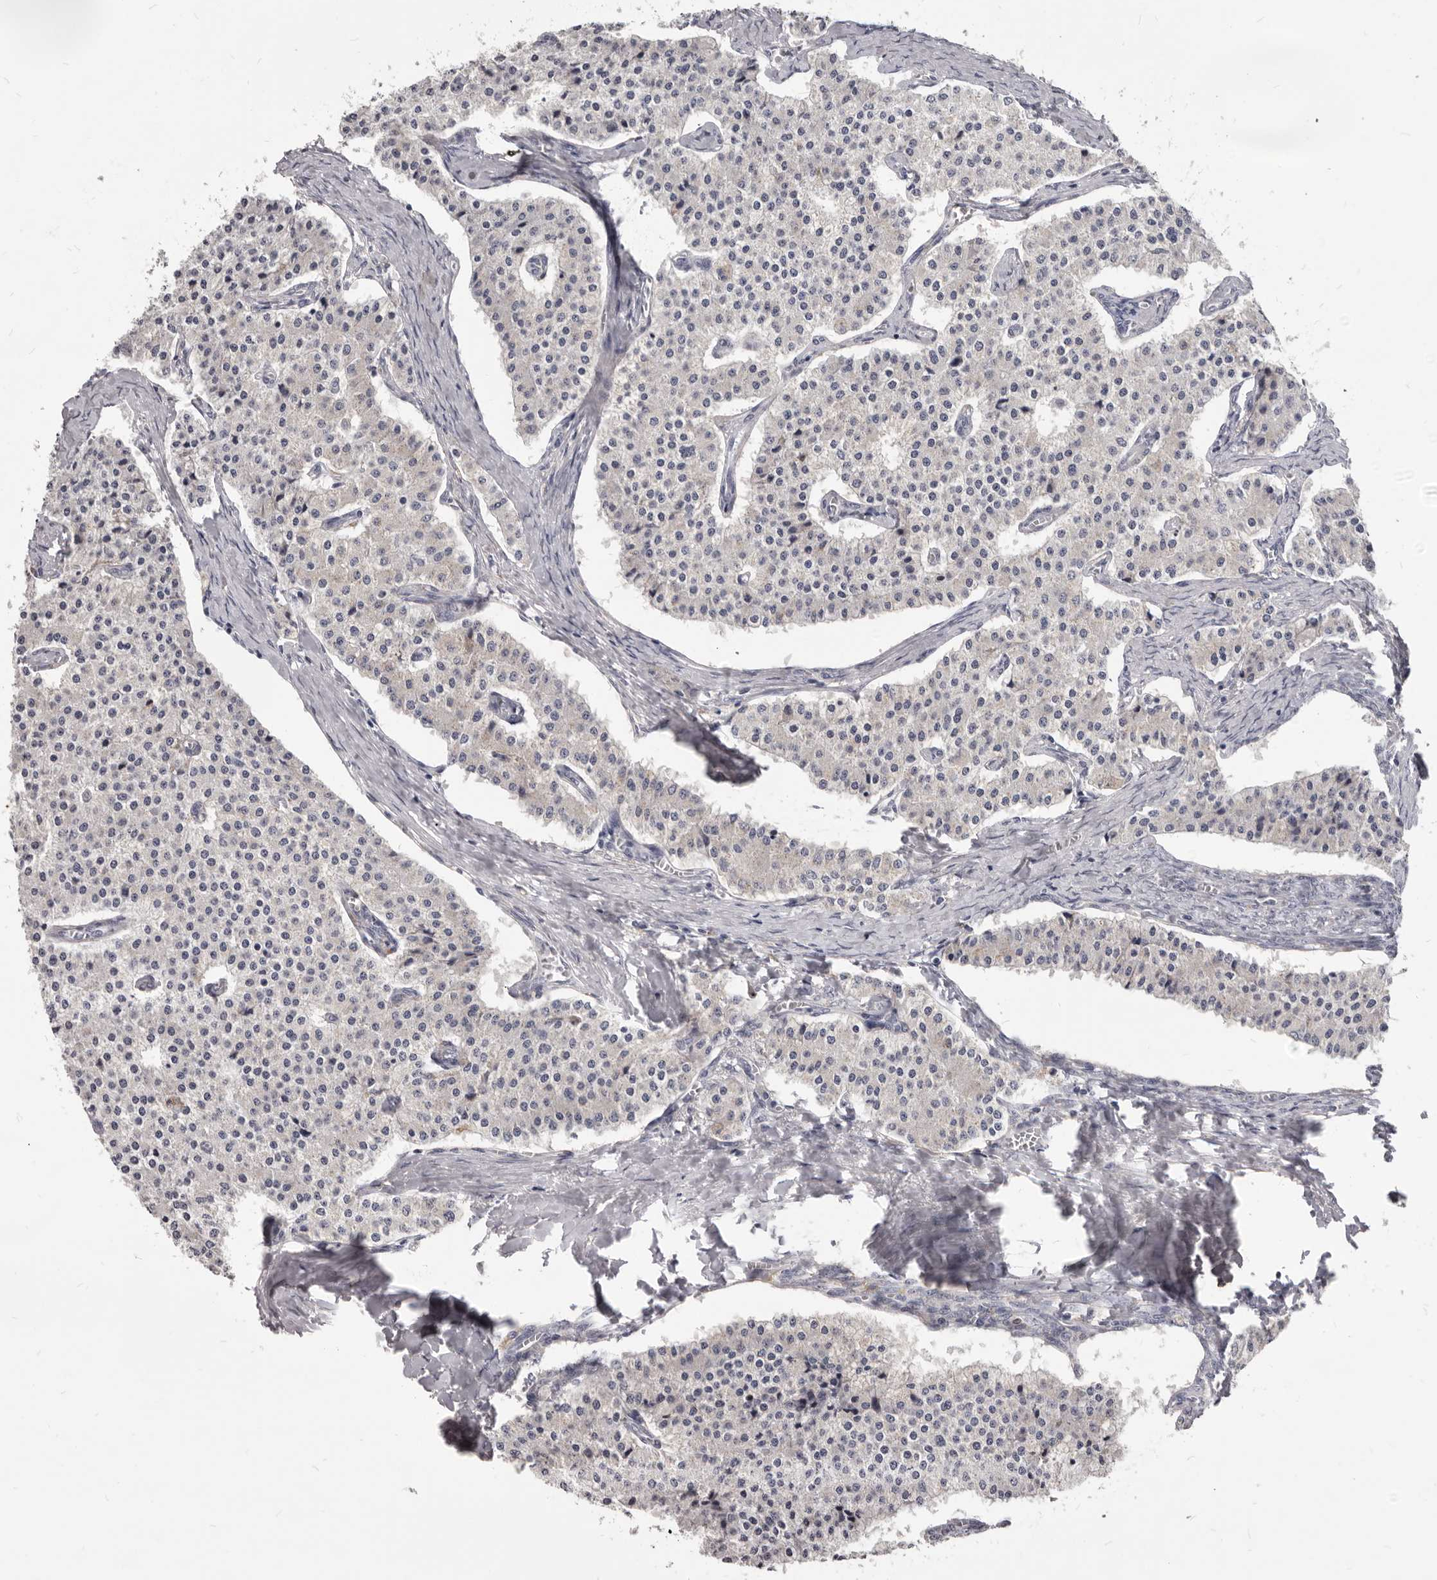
{"staining": {"intensity": "negative", "quantity": "none", "location": "none"}, "tissue": "carcinoid", "cell_type": "Tumor cells", "image_type": "cancer", "snomed": [{"axis": "morphology", "description": "Carcinoid, malignant, NOS"}, {"axis": "topography", "description": "Colon"}], "caption": "A micrograph of malignant carcinoid stained for a protein reveals no brown staining in tumor cells. (DAB (3,3'-diaminobenzidine) immunohistochemistry, high magnification).", "gene": "PI4K2A", "patient": {"sex": "female", "age": 52}}